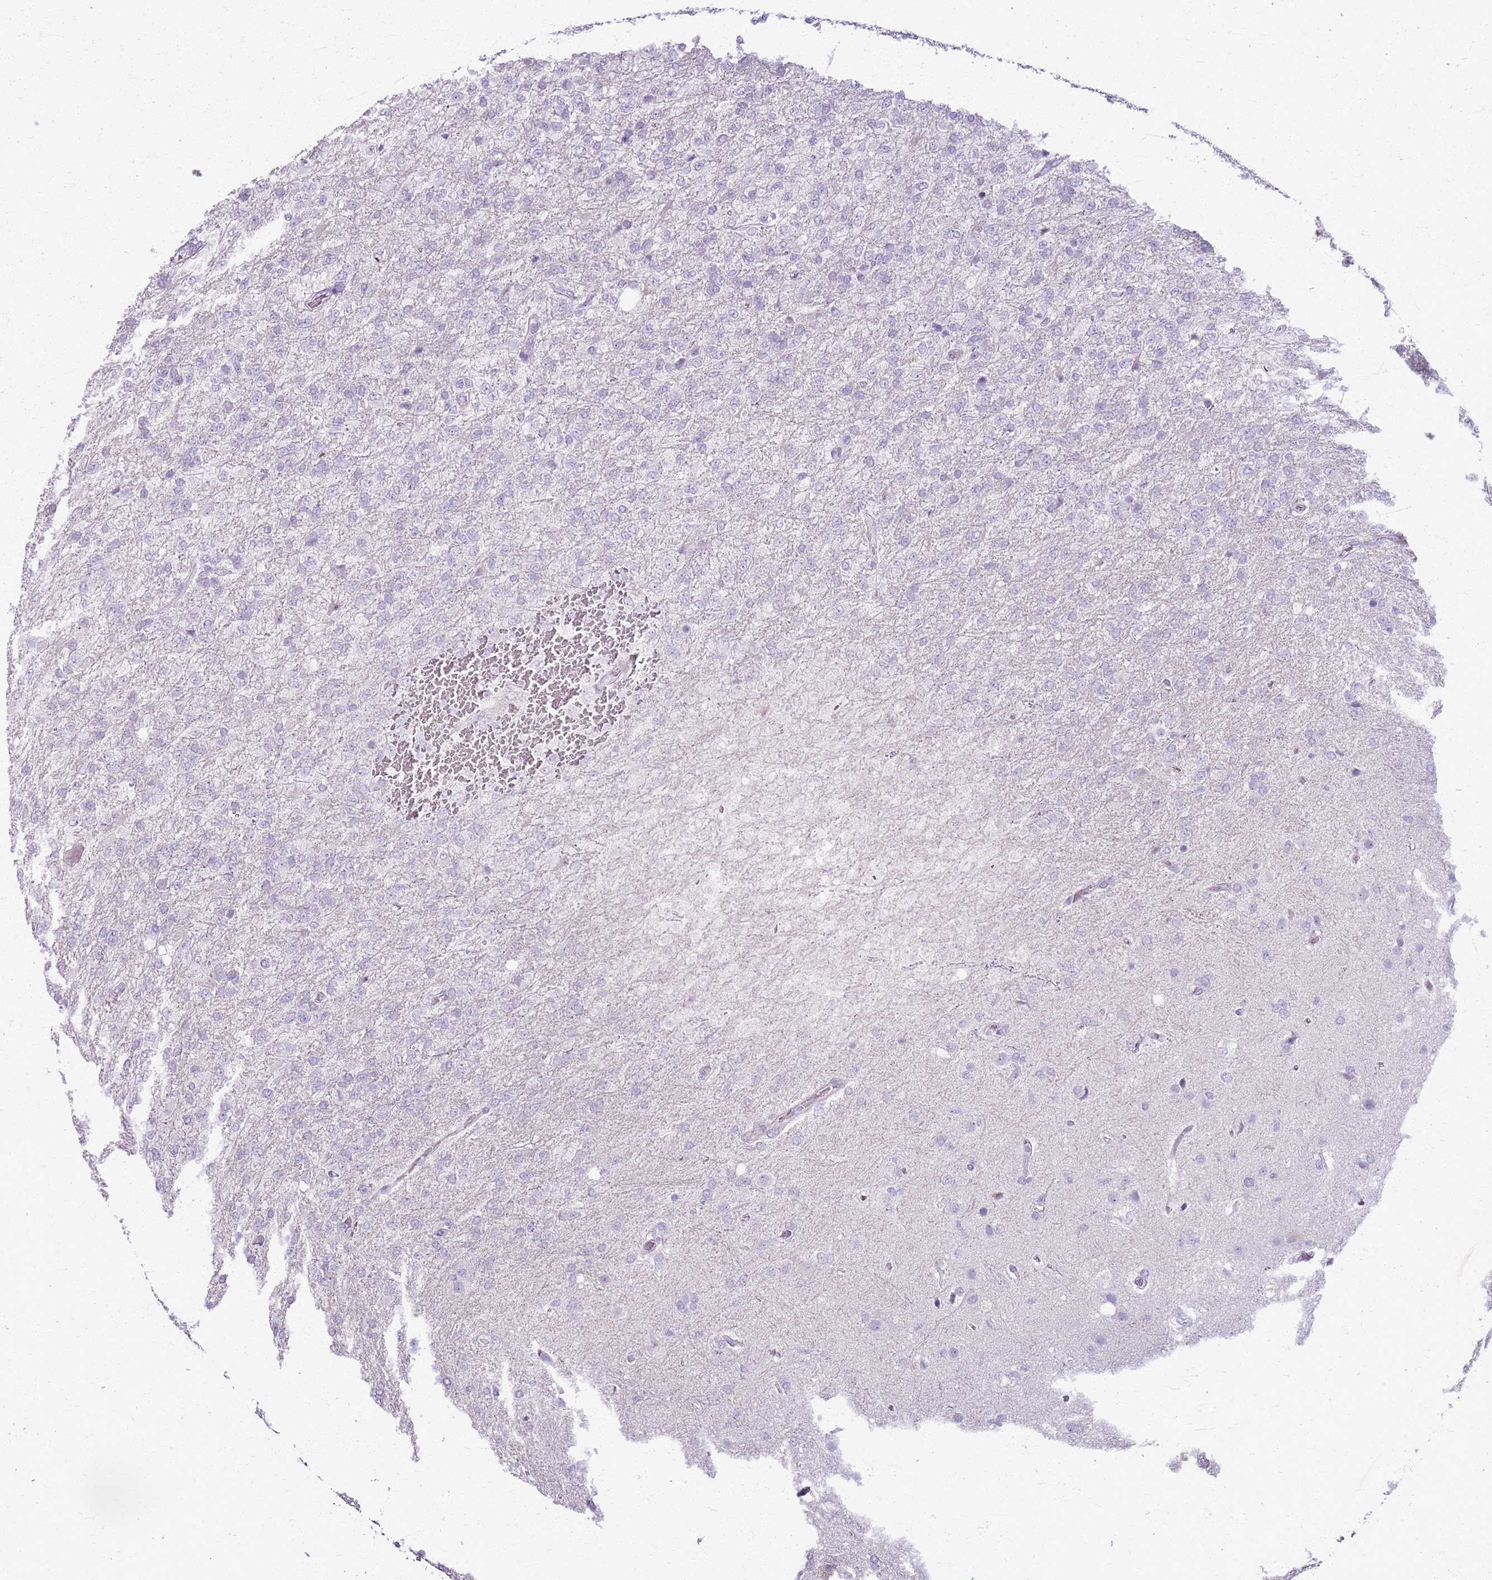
{"staining": {"intensity": "negative", "quantity": "none", "location": "none"}, "tissue": "glioma", "cell_type": "Tumor cells", "image_type": "cancer", "snomed": [{"axis": "morphology", "description": "Glioma, malignant, High grade"}, {"axis": "topography", "description": "Brain"}], "caption": "Immunohistochemical staining of malignant glioma (high-grade) displays no significant positivity in tumor cells.", "gene": "CSRP3", "patient": {"sex": "female", "age": 74}}